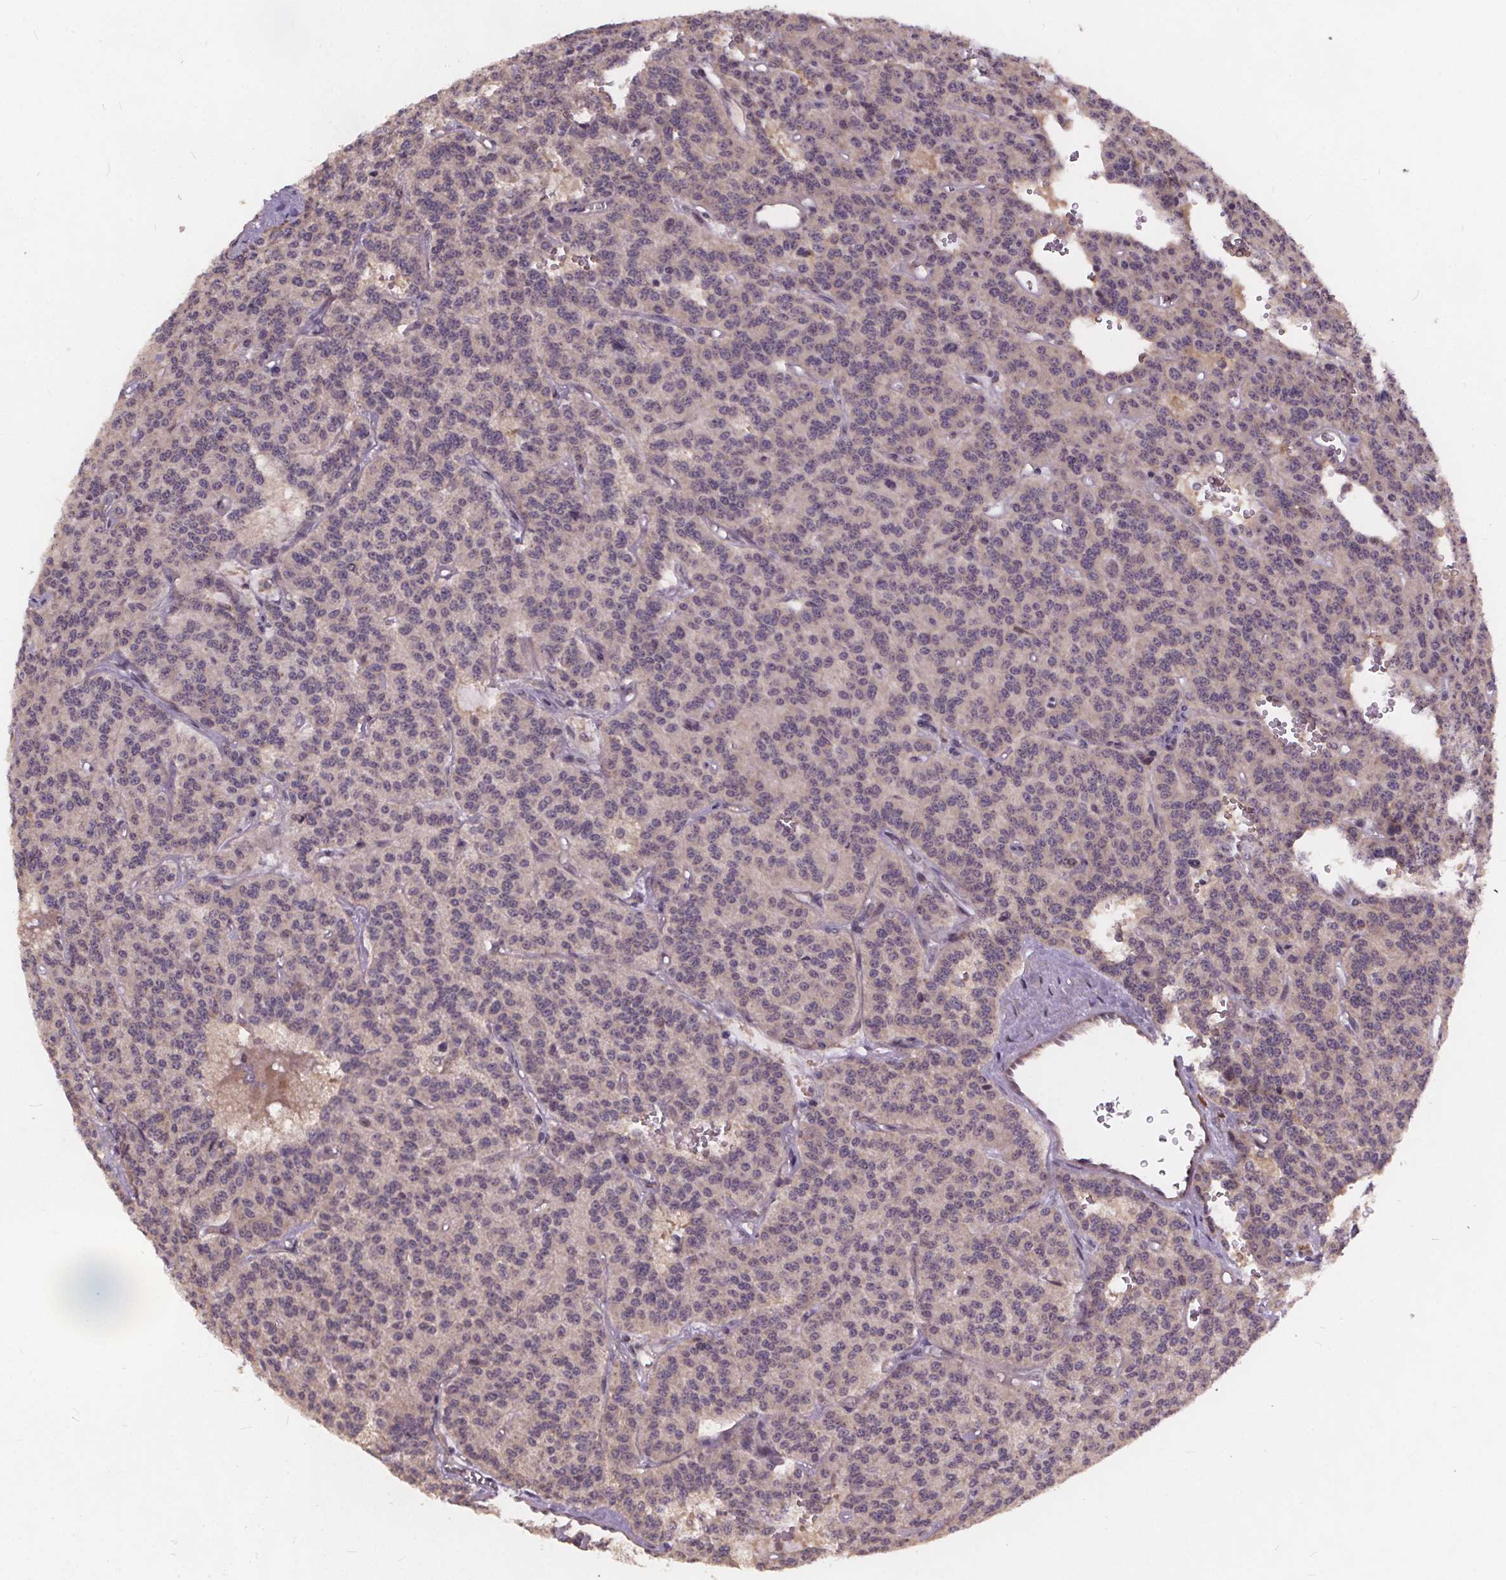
{"staining": {"intensity": "negative", "quantity": "none", "location": "none"}, "tissue": "carcinoid", "cell_type": "Tumor cells", "image_type": "cancer", "snomed": [{"axis": "morphology", "description": "Carcinoid, malignant, NOS"}, {"axis": "topography", "description": "Lung"}], "caption": "Immunohistochemistry histopathology image of carcinoid stained for a protein (brown), which reveals no expression in tumor cells.", "gene": "USP9X", "patient": {"sex": "female", "age": 71}}